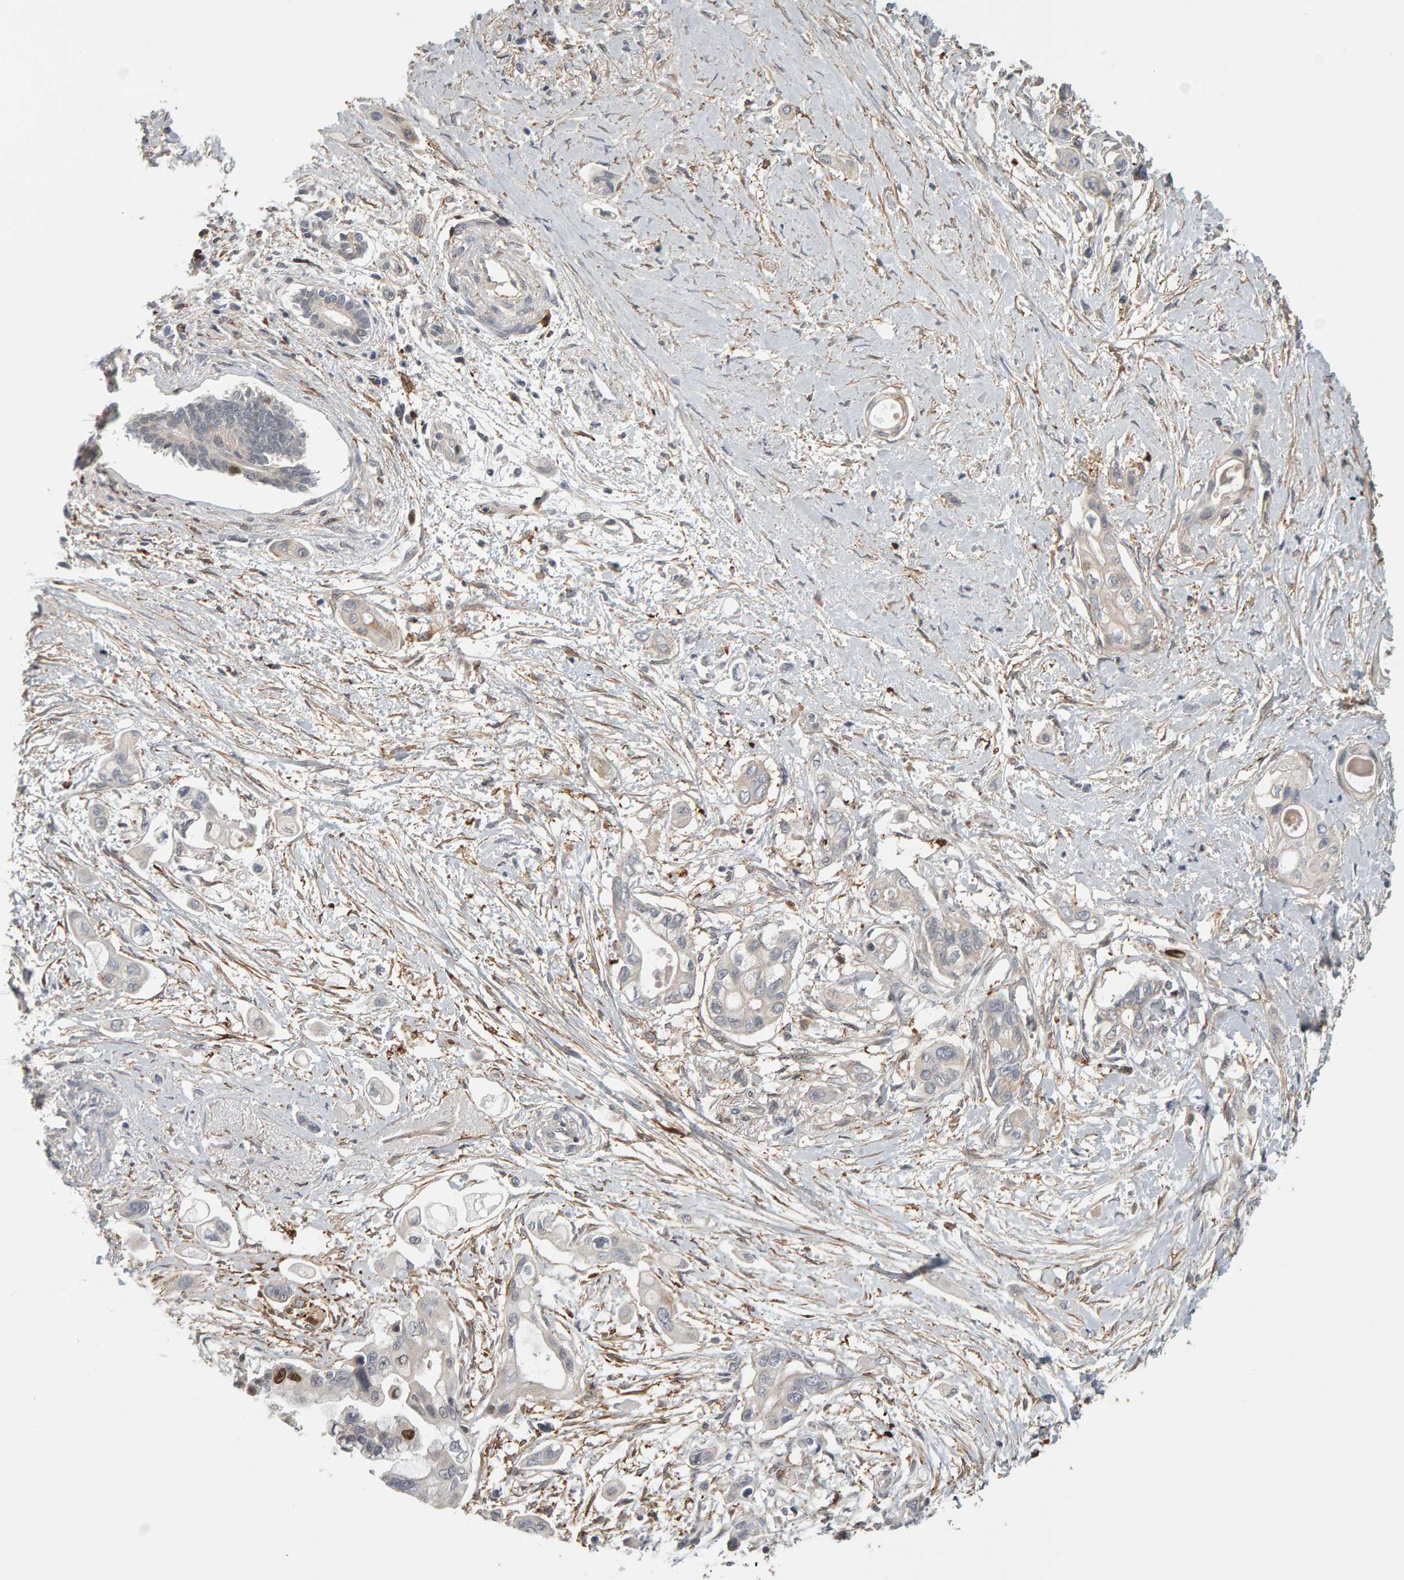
{"staining": {"intensity": "negative", "quantity": "none", "location": "none"}, "tissue": "pancreatic cancer", "cell_type": "Tumor cells", "image_type": "cancer", "snomed": [{"axis": "morphology", "description": "Adenocarcinoma, NOS"}, {"axis": "topography", "description": "Pancreas"}], "caption": "Immunohistochemical staining of human adenocarcinoma (pancreatic) displays no significant expression in tumor cells.", "gene": "CDCA5", "patient": {"sex": "male", "age": 59}}